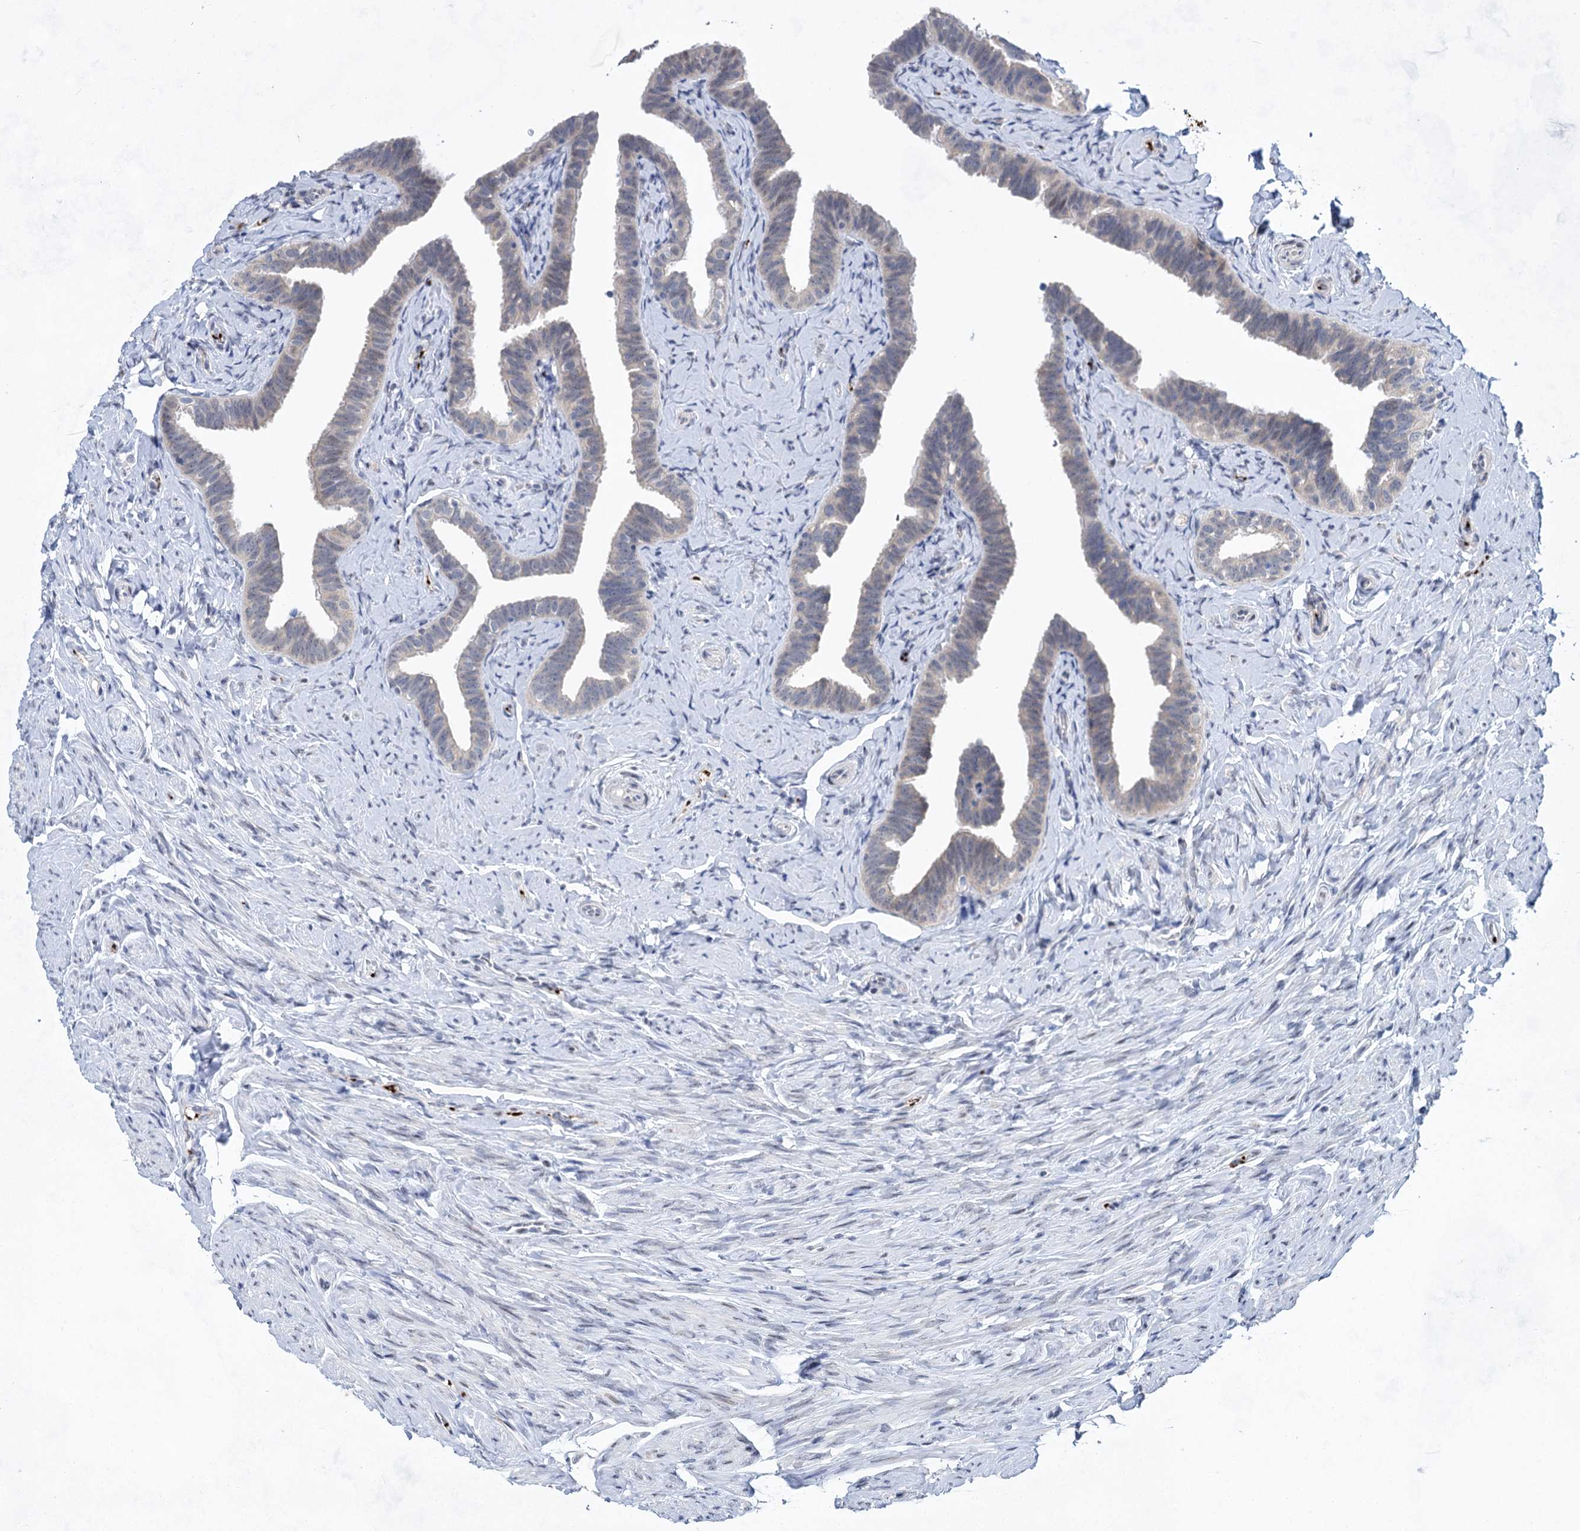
{"staining": {"intensity": "negative", "quantity": "none", "location": "none"}, "tissue": "fallopian tube", "cell_type": "Glandular cells", "image_type": "normal", "snomed": [{"axis": "morphology", "description": "Normal tissue, NOS"}, {"axis": "topography", "description": "Fallopian tube"}], "caption": "Image shows no protein positivity in glandular cells of benign fallopian tube. Brightfield microscopy of immunohistochemistry stained with DAB (brown) and hematoxylin (blue), captured at high magnification.", "gene": "MON2", "patient": {"sex": "female", "age": 39}}